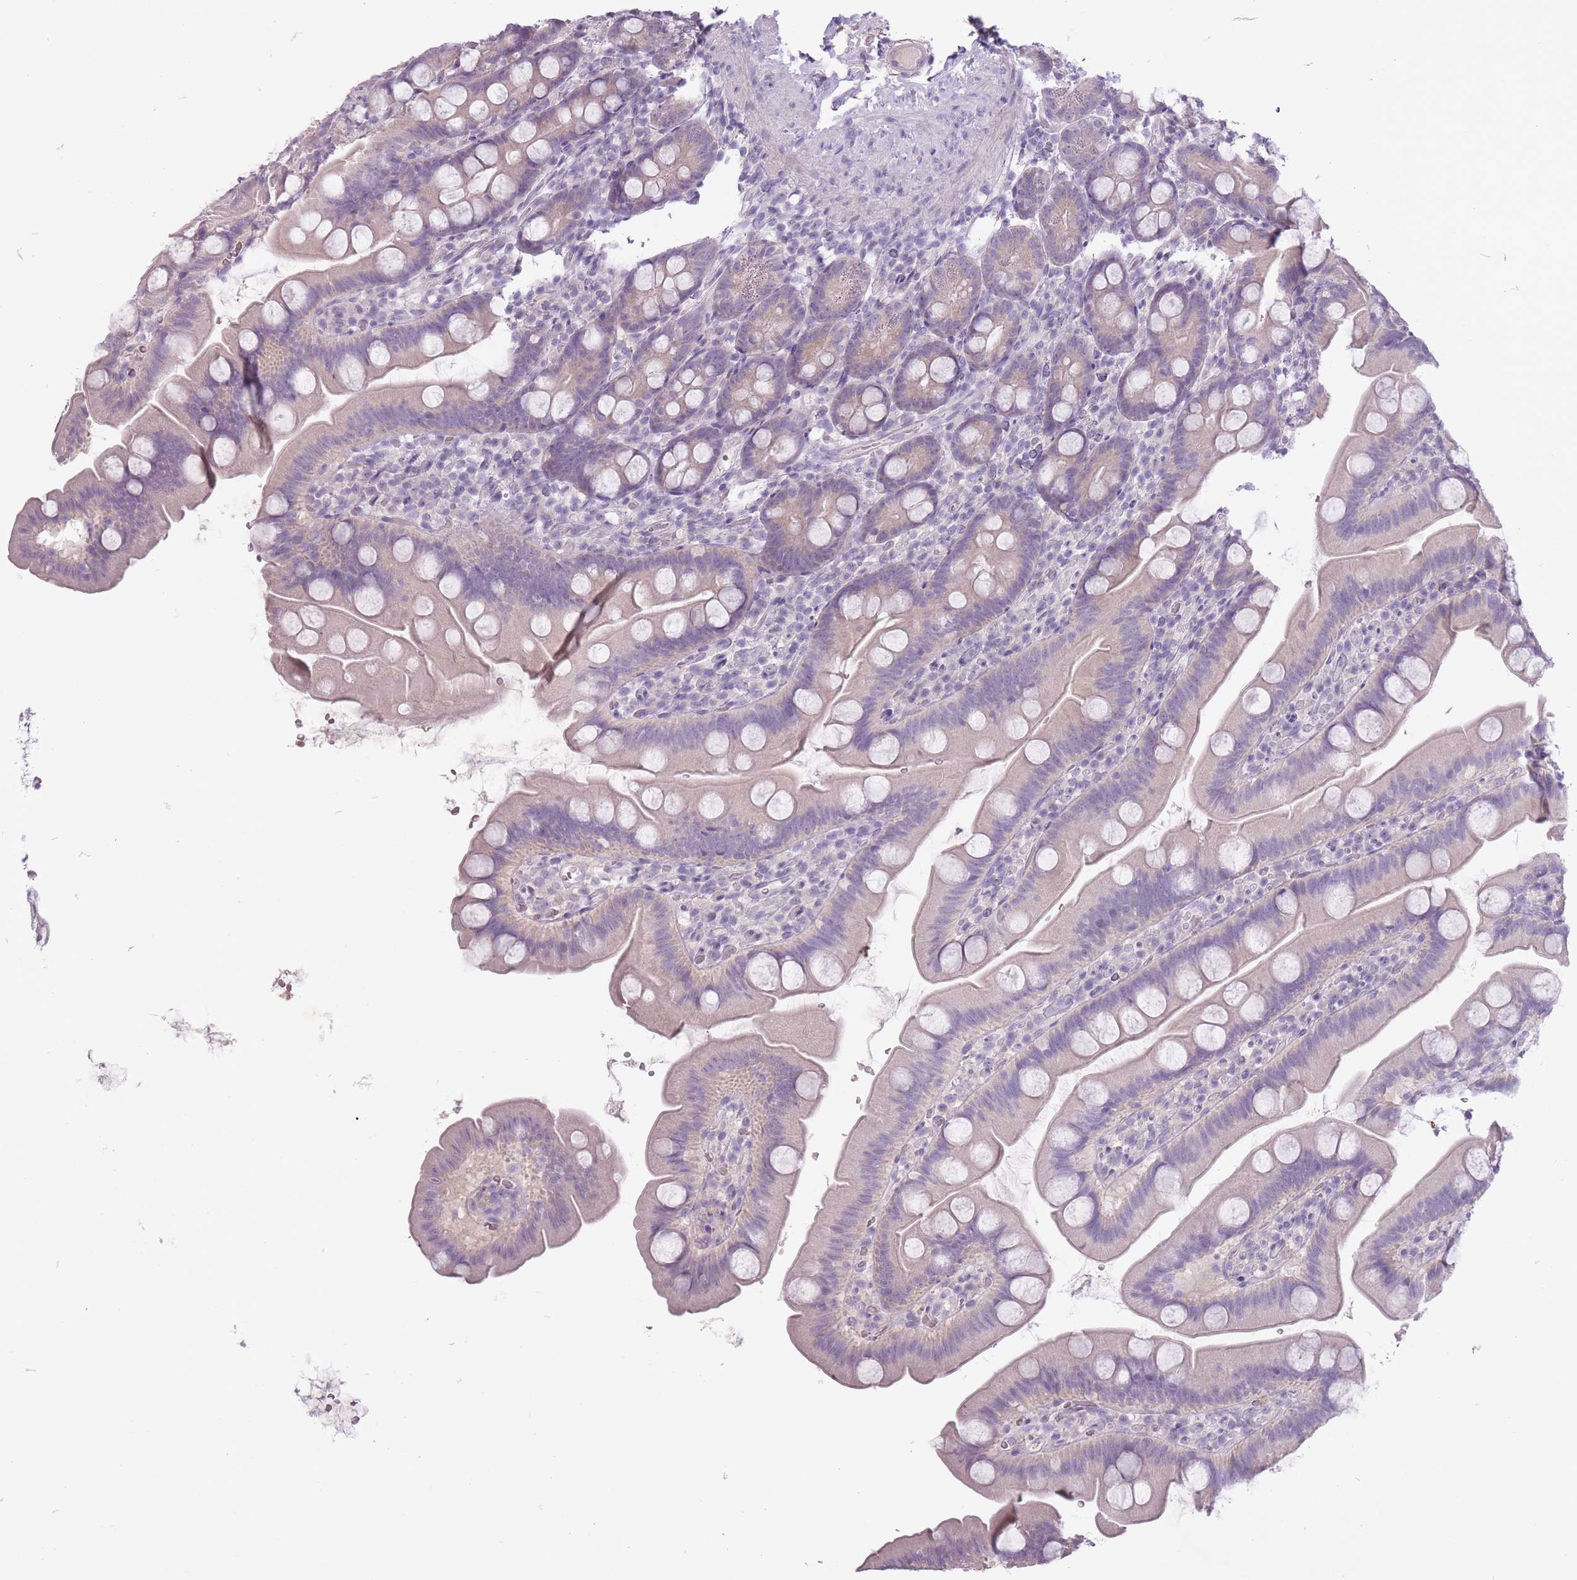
{"staining": {"intensity": "negative", "quantity": "none", "location": "none"}, "tissue": "small intestine", "cell_type": "Glandular cells", "image_type": "normal", "snomed": [{"axis": "morphology", "description": "Normal tissue, NOS"}, {"axis": "topography", "description": "Small intestine"}], "caption": "The micrograph exhibits no staining of glandular cells in unremarkable small intestine.", "gene": "FAM43B", "patient": {"sex": "female", "age": 68}}